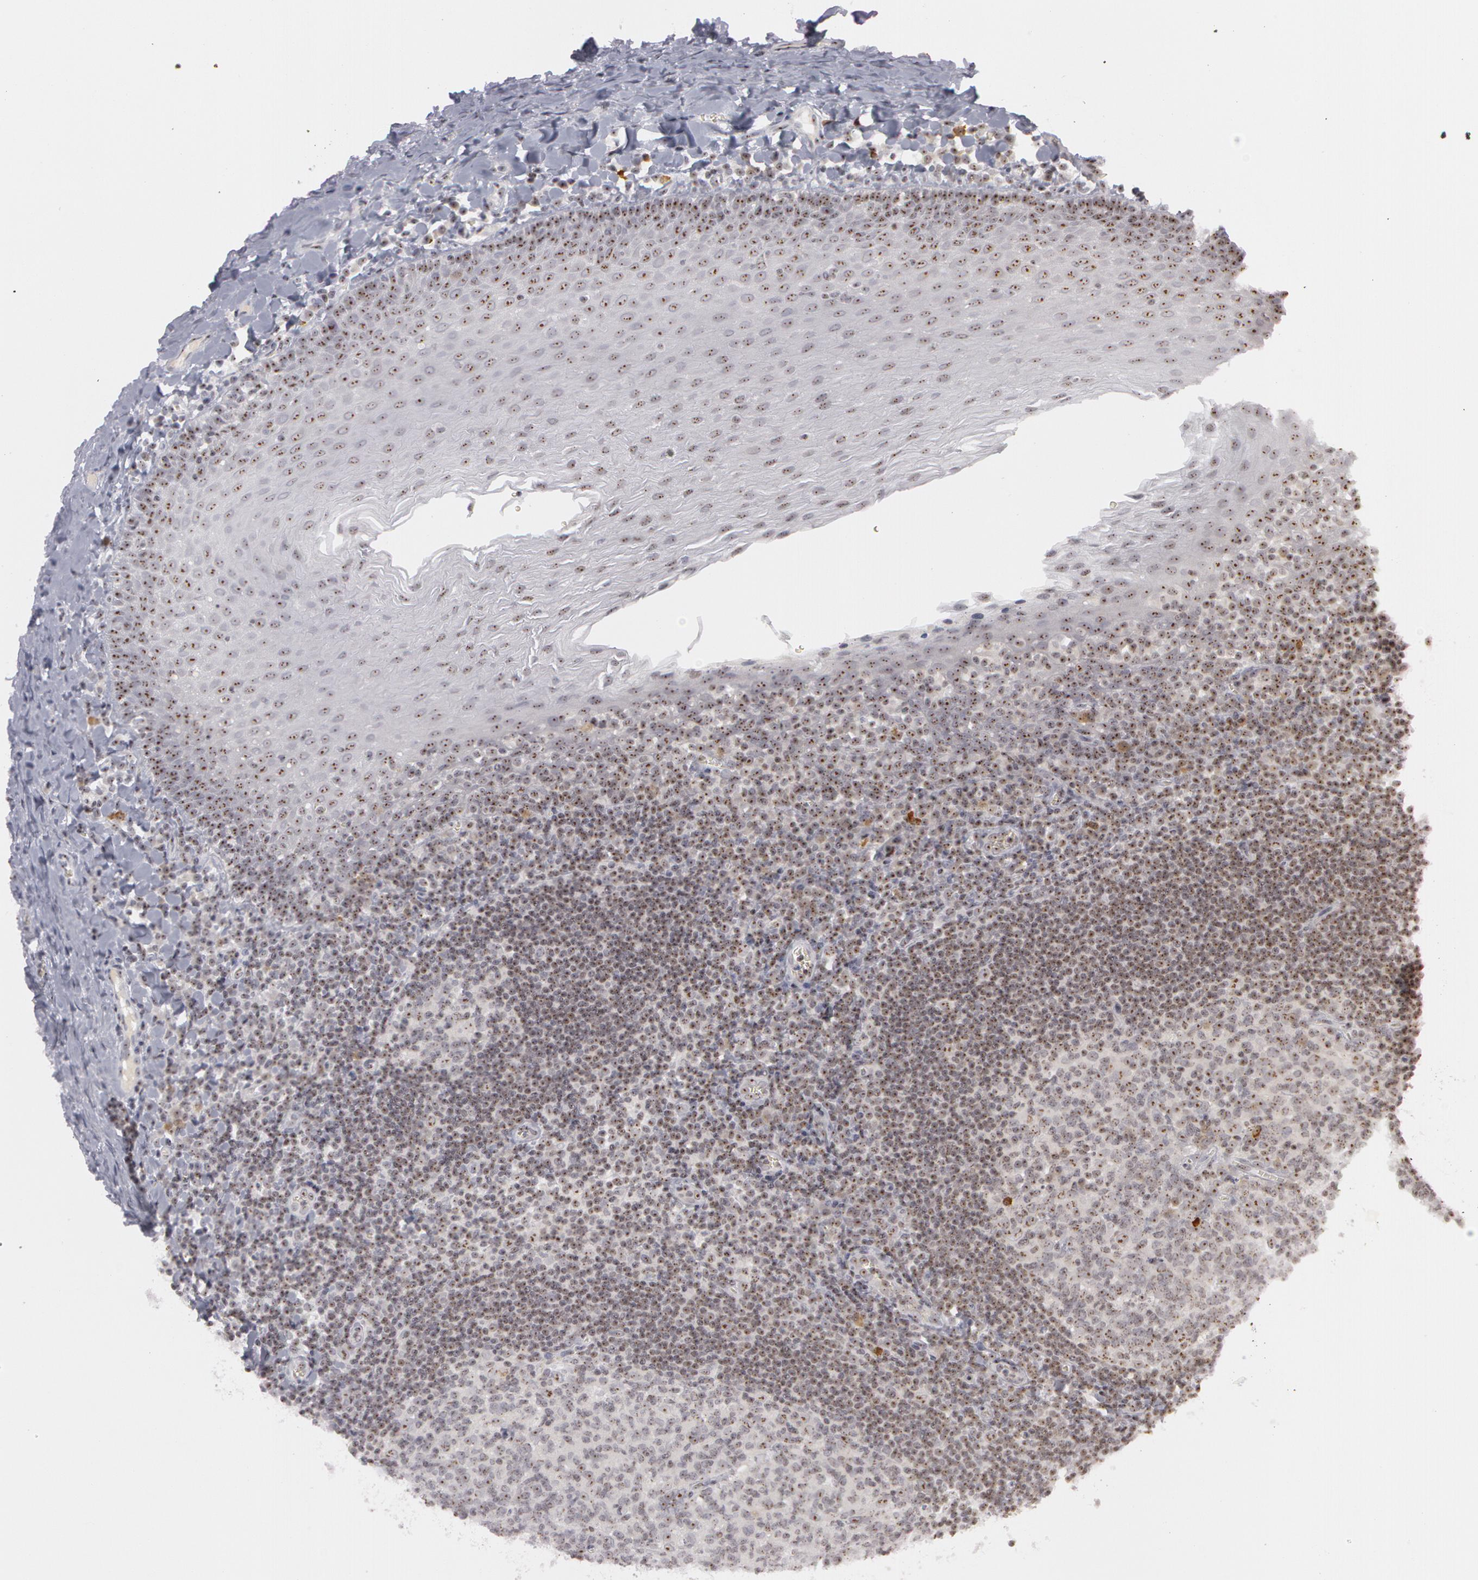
{"staining": {"intensity": "moderate", "quantity": ">75%", "location": "nuclear"}, "tissue": "oral mucosa", "cell_type": "Squamous epithelial cells", "image_type": "normal", "snomed": [{"axis": "morphology", "description": "Normal tissue, NOS"}, {"axis": "topography", "description": "Oral tissue"}], "caption": "A photomicrograph of oral mucosa stained for a protein reveals moderate nuclear brown staining in squamous epithelial cells. (Stains: DAB (3,3'-diaminobenzidine) in brown, nuclei in blue, Microscopy: brightfield microscopy at high magnification).", "gene": "FBL", "patient": {"sex": "male", "age": 20}}